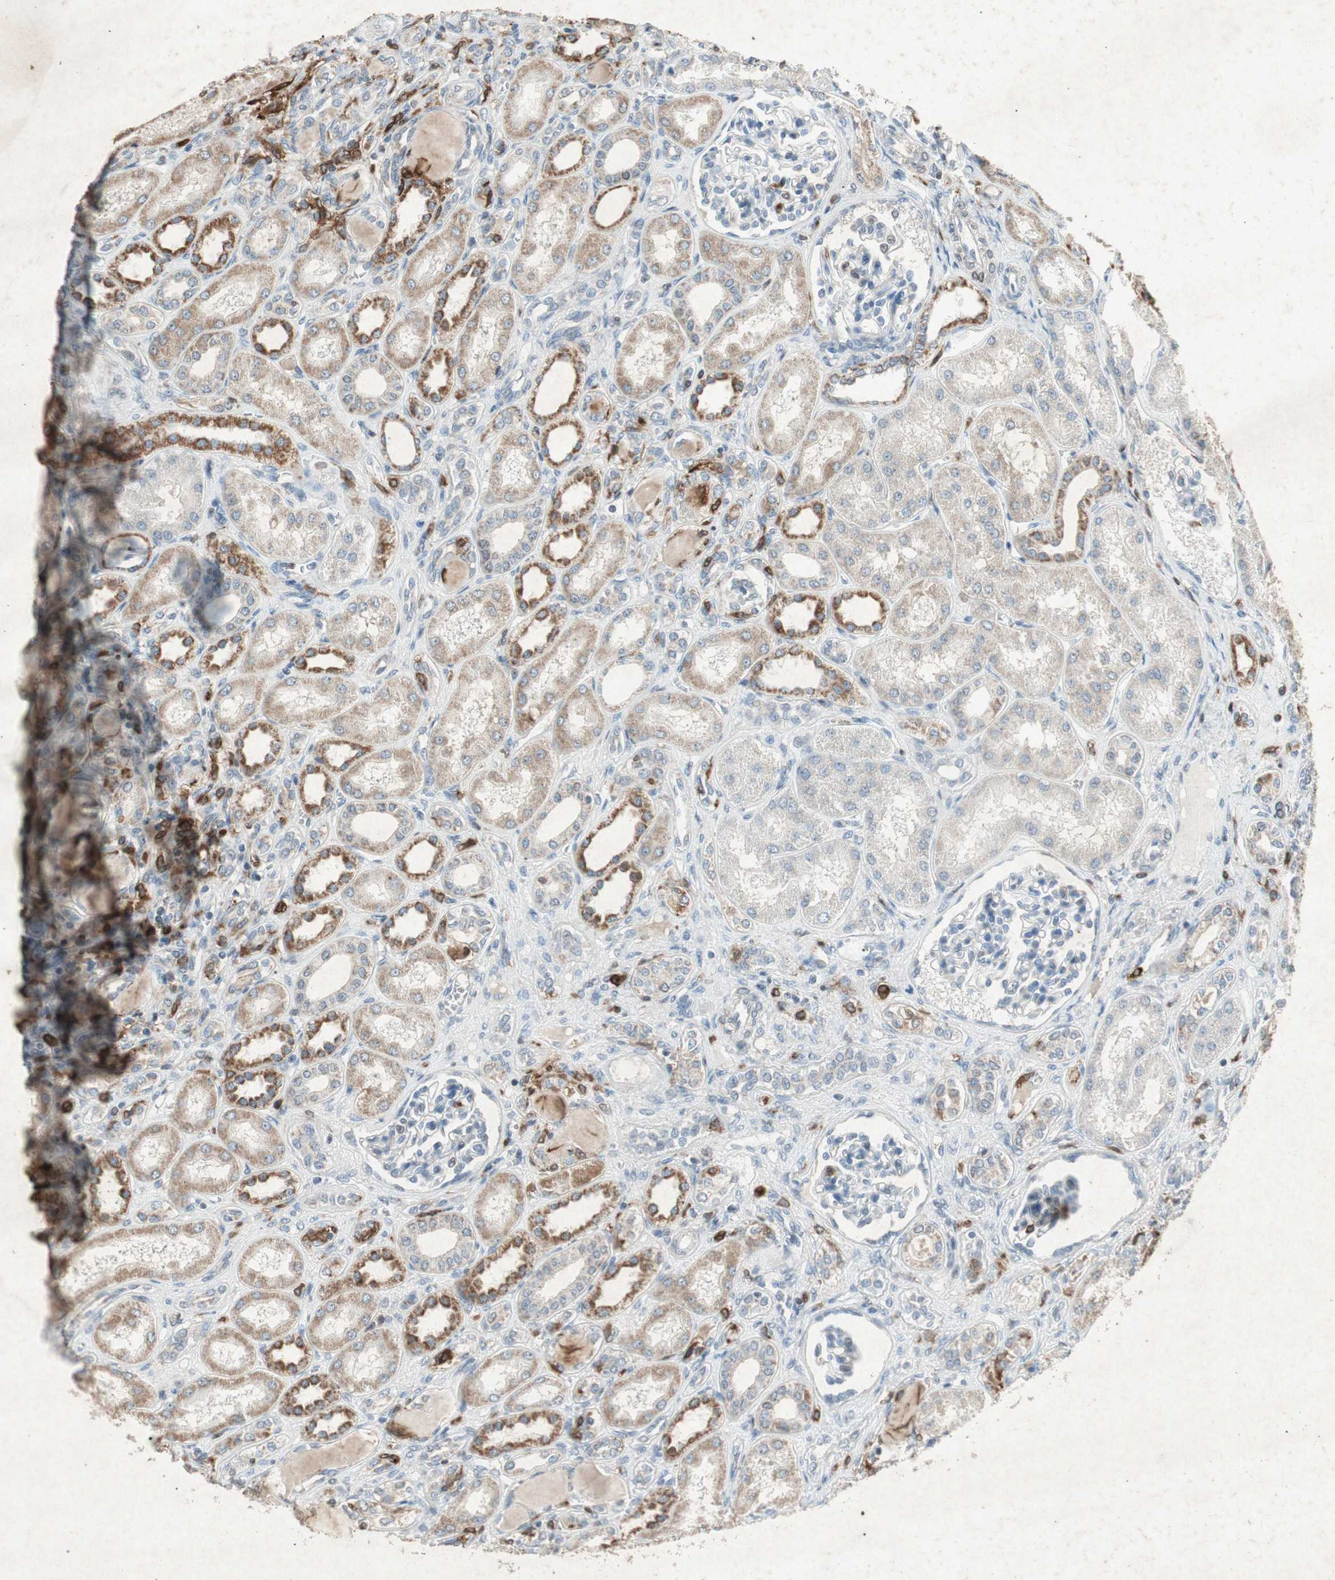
{"staining": {"intensity": "weak", "quantity": "<25%", "location": "cytoplasmic/membranous"}, "tissue": "kidney", "cell_type": "Cells in glomeruli", "image_type": "normal", "snomed": [{"axis": "morphology", "description": "Normal tissue, NOS"}, {"axis": "topography", "description": "Kidney"}], "caption": "The image demonstrates no significant staining in cells in glomeruli of kidney.", "gene": "TYROBP", "patient": {"sex": "male", "age": 7}}